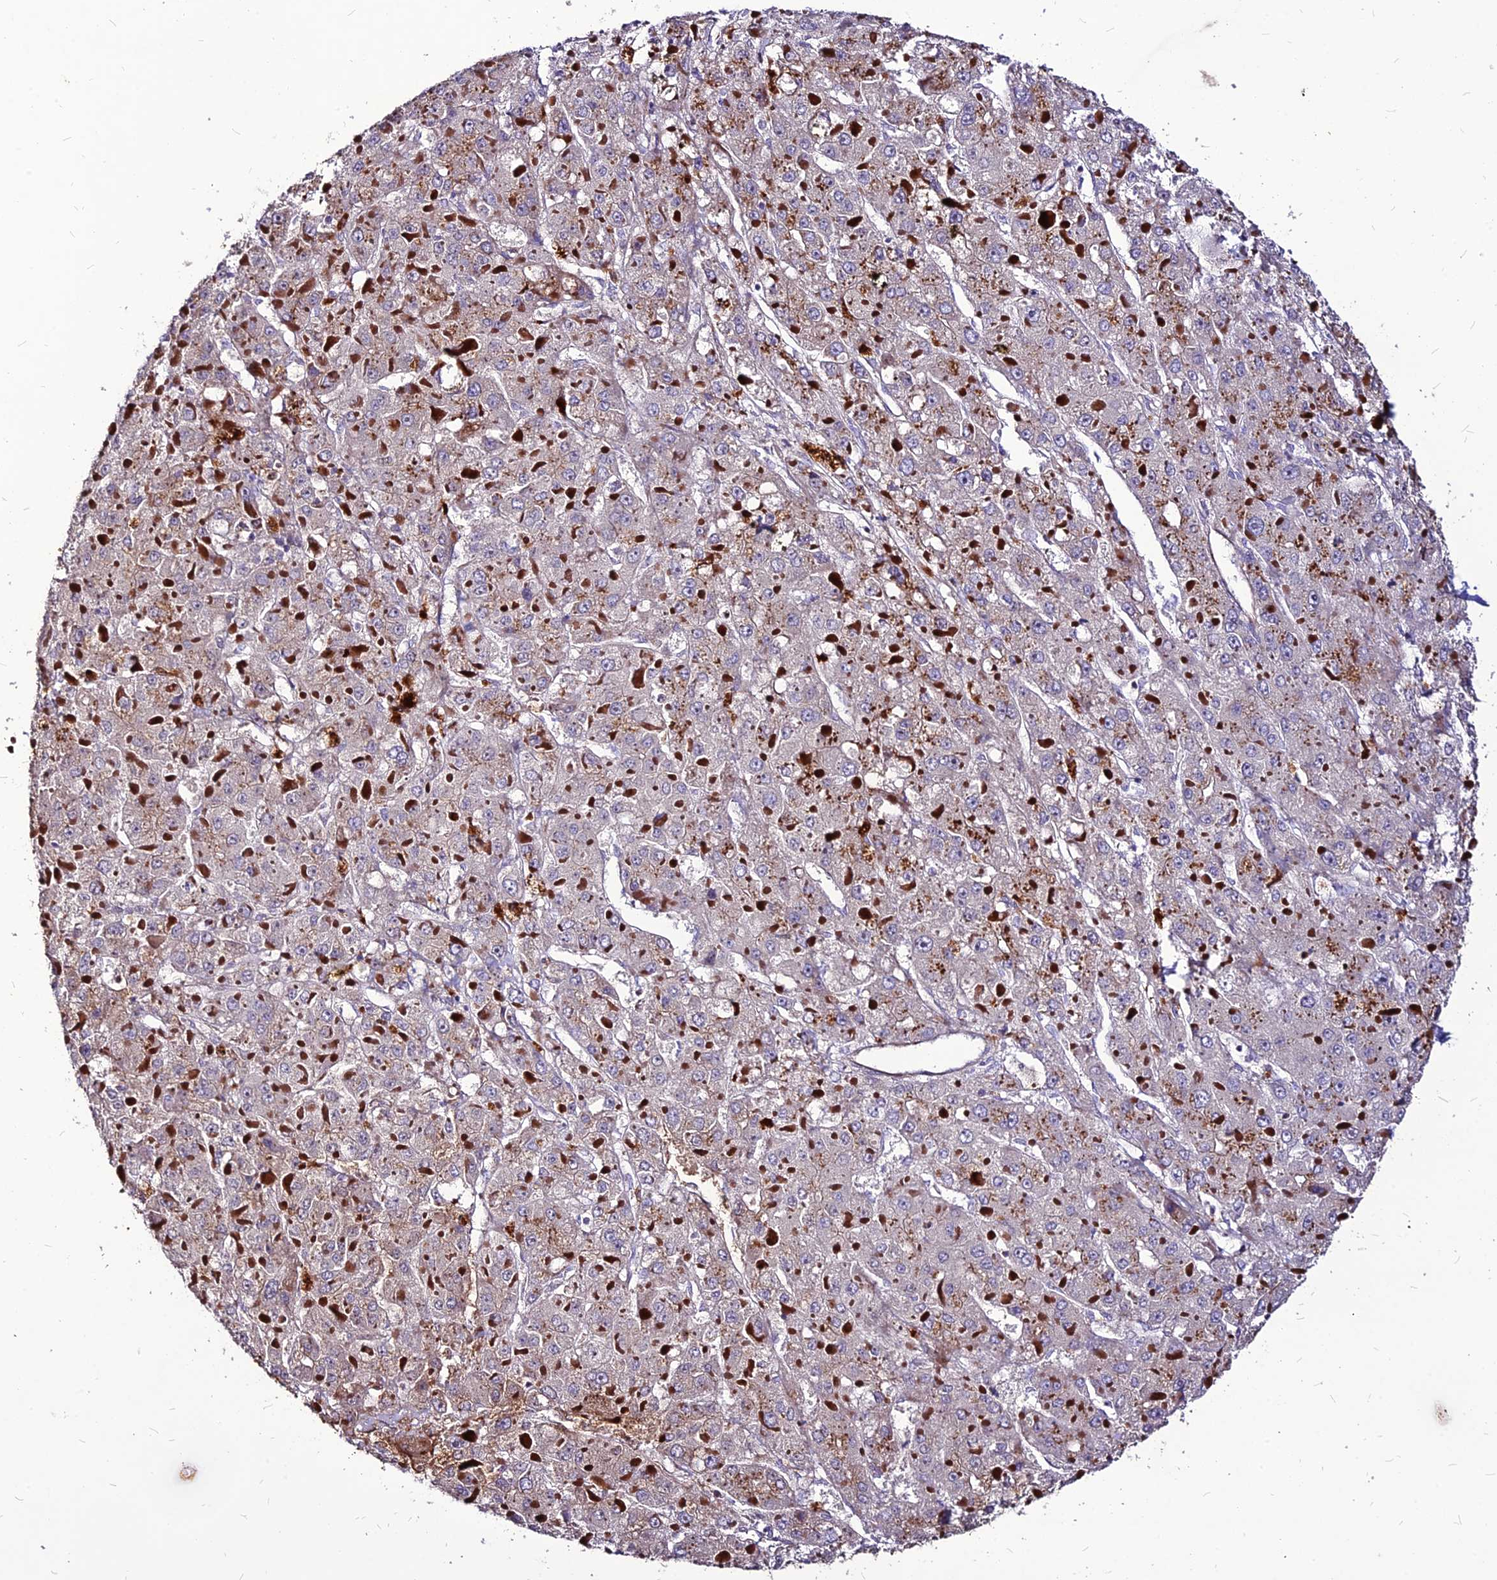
{"staining": {"intensity": "weak", "quantity": "25%-75%", "location": "cytoplasmic/membranous"}, "tissue": "liver cancer", "cell_type": "Tumor cells", "image_type": "cancer", "snomed": [{"axis": "morphology", "description": "Carcinoma, Hepatocellular, NOS"}, {"axis": "topography", "description": "Liver"}], "caption": "Immunohistochemical staining of liver cancer (hepatocellular carcinoma) shows weak cytoplasmic/membranous protein positivity in approximately 25%-75% of tumor cells.", "gene": "RIMOC1", "patient": {"sex": "female", "age": 73}}